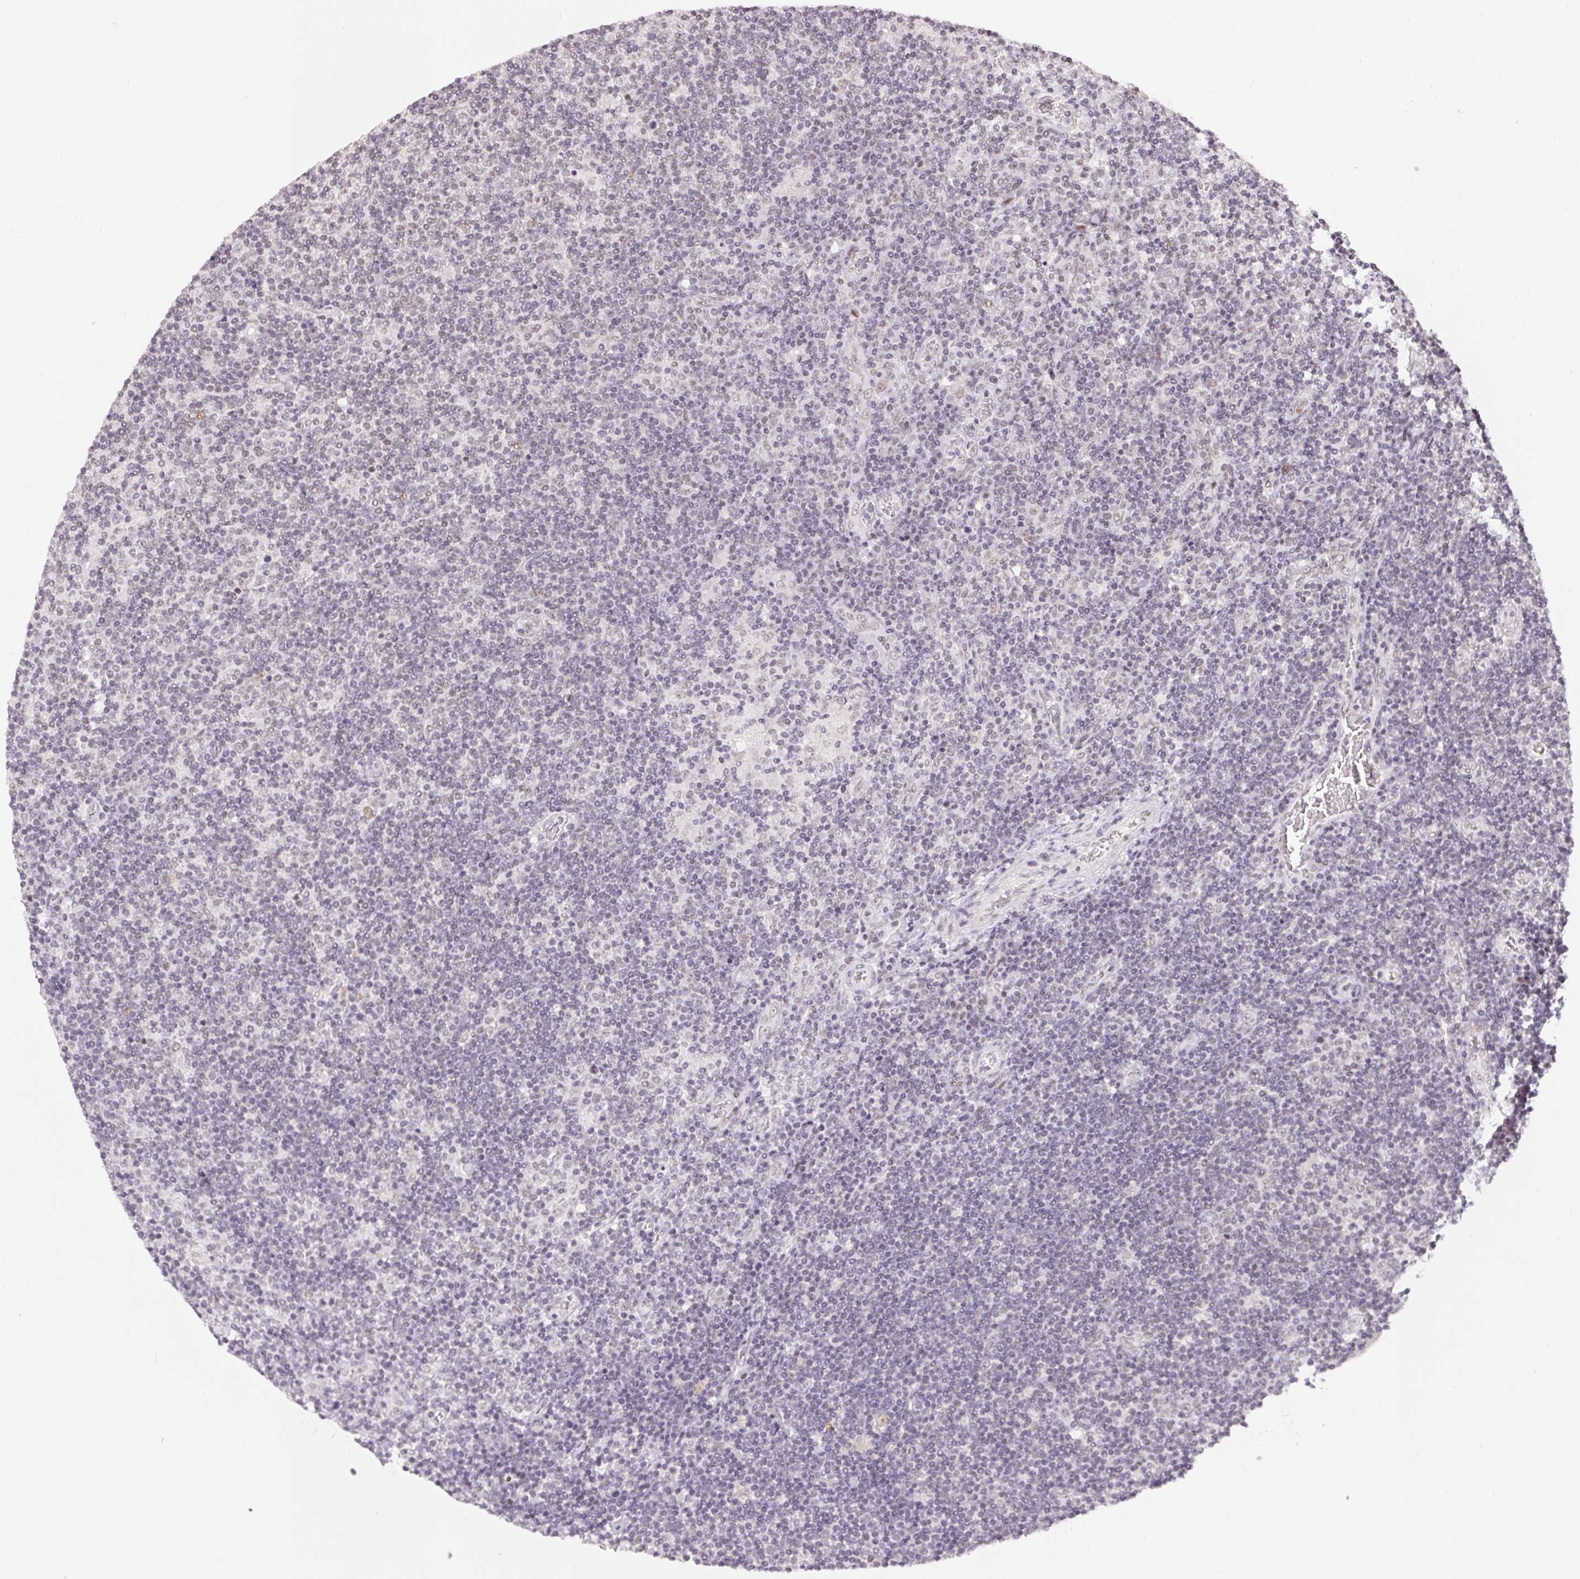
{"staining": {"intensity": "negative", "quantity": "none", "location": "none"}, "tissue": "lymphoma", "cell_type": "Tumor cells", "image_type": "cancer", "snomed": [{"axis": "morphology", "description": "Hodgkin's disease, NOS"}, {"axis": "topography", "description": "Lymph node"}], "caption": "Photomicrograph shows no significant protein expression in tumor cells of Hodgkin's disease. The staining was performed using DAB (3,3'-diaminobenzidine) to visualize the protein expression in brown, while the nuclei were stained in blue with hematoxylin (Magnification: 20x).", "gene": "KDM4D", "patient": {"sex": "male", "age": 40}}